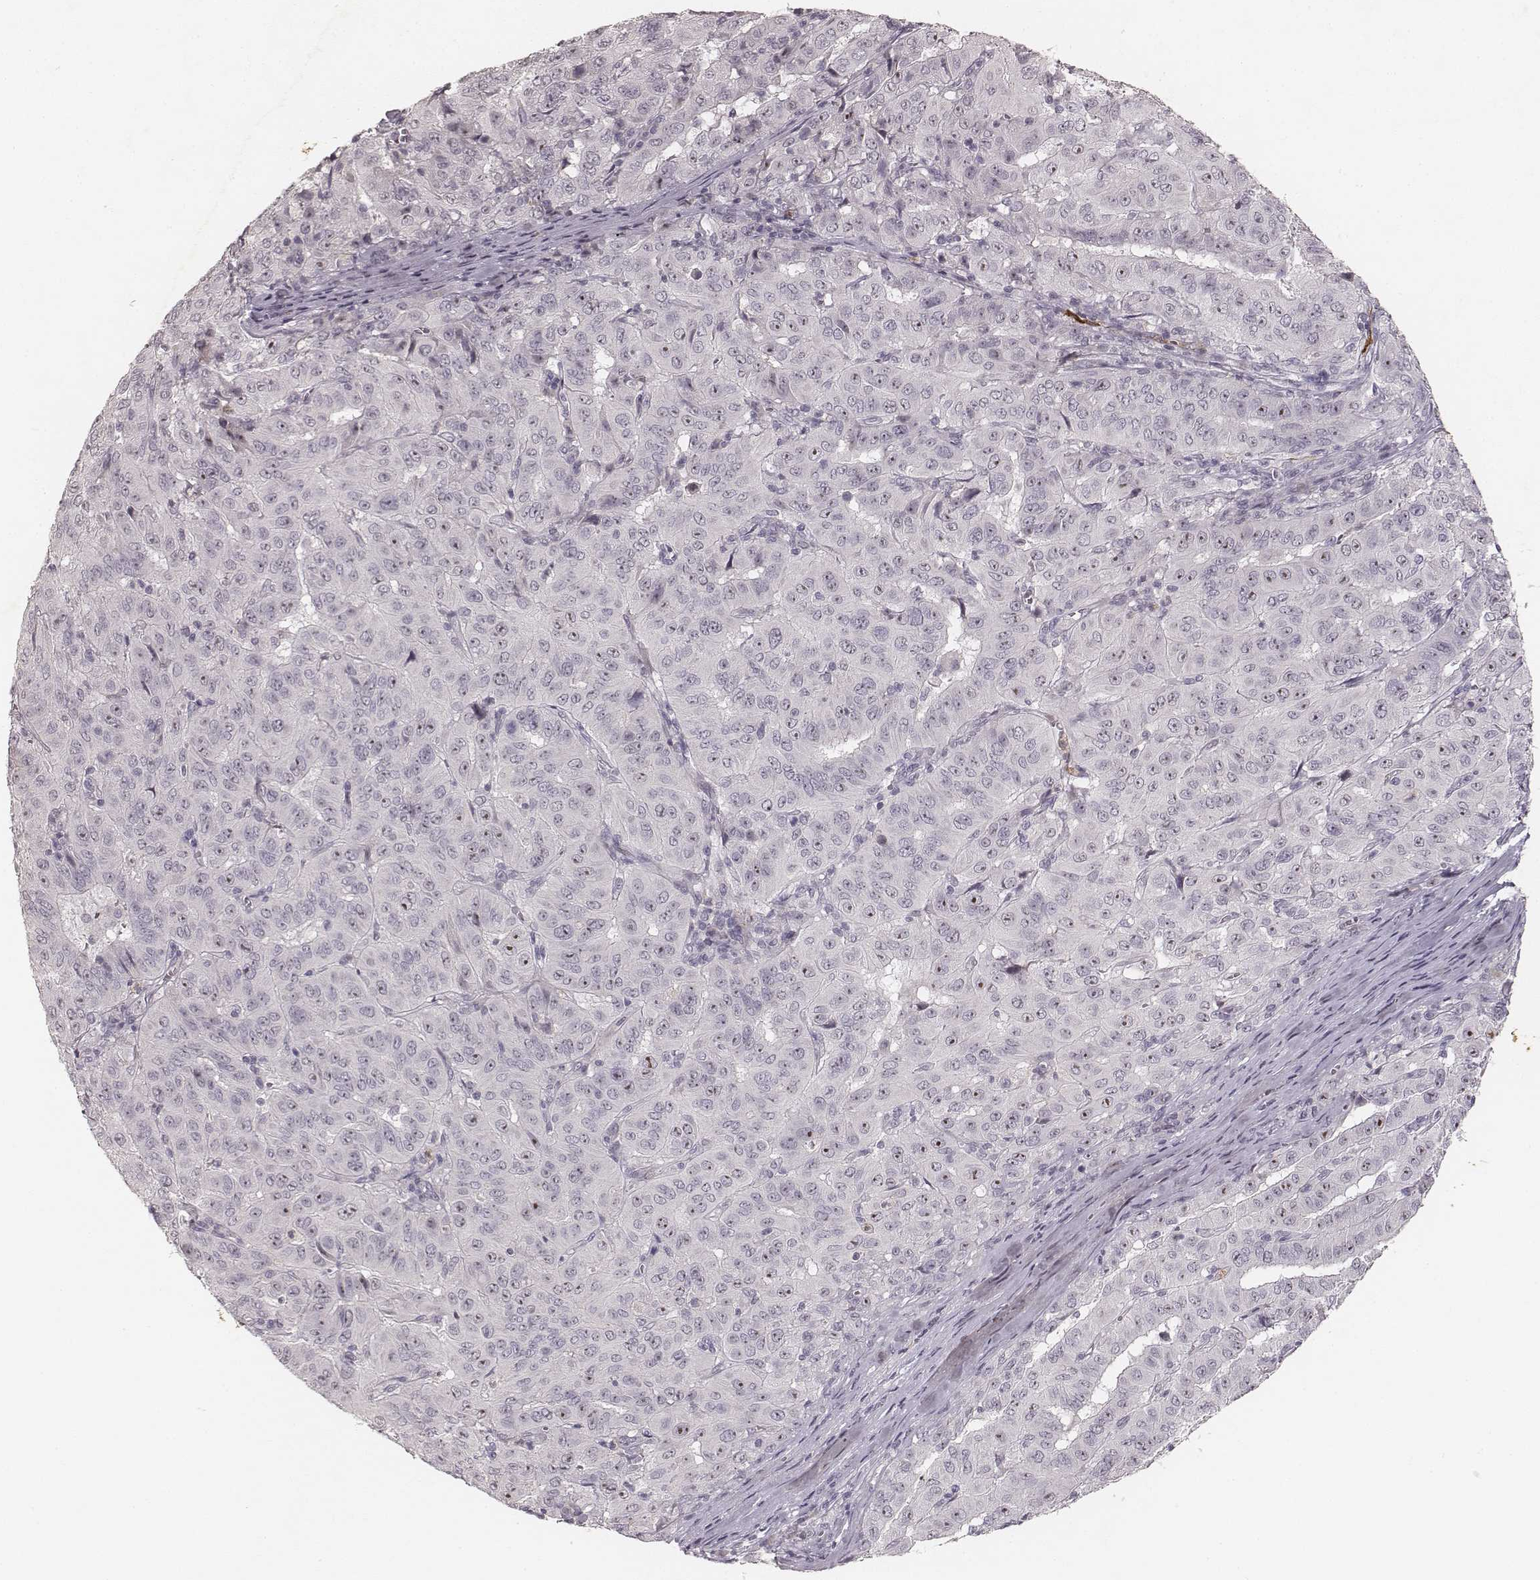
{"staining": {"intensity": "moderate", "quantity": "<25%", "location": "nuclear"}, "tissue": "pancreatic cancer", "cell_type": "Tumor cells", "image_type": "cancer", "snomed": [{"axis": "morphology", "description": "Adenocarcinoma, NOS"}, {"axis": "topography", "description": "Pancreas"}], "caption": "This micrograph displays IHC staining of adenocarcinoma (pancreatic), with low moderate nuclear positivity in approximately <25% of tumor cells.", "gene": "MADCAM1", "patient": {"sex": "male", "age": 63}}